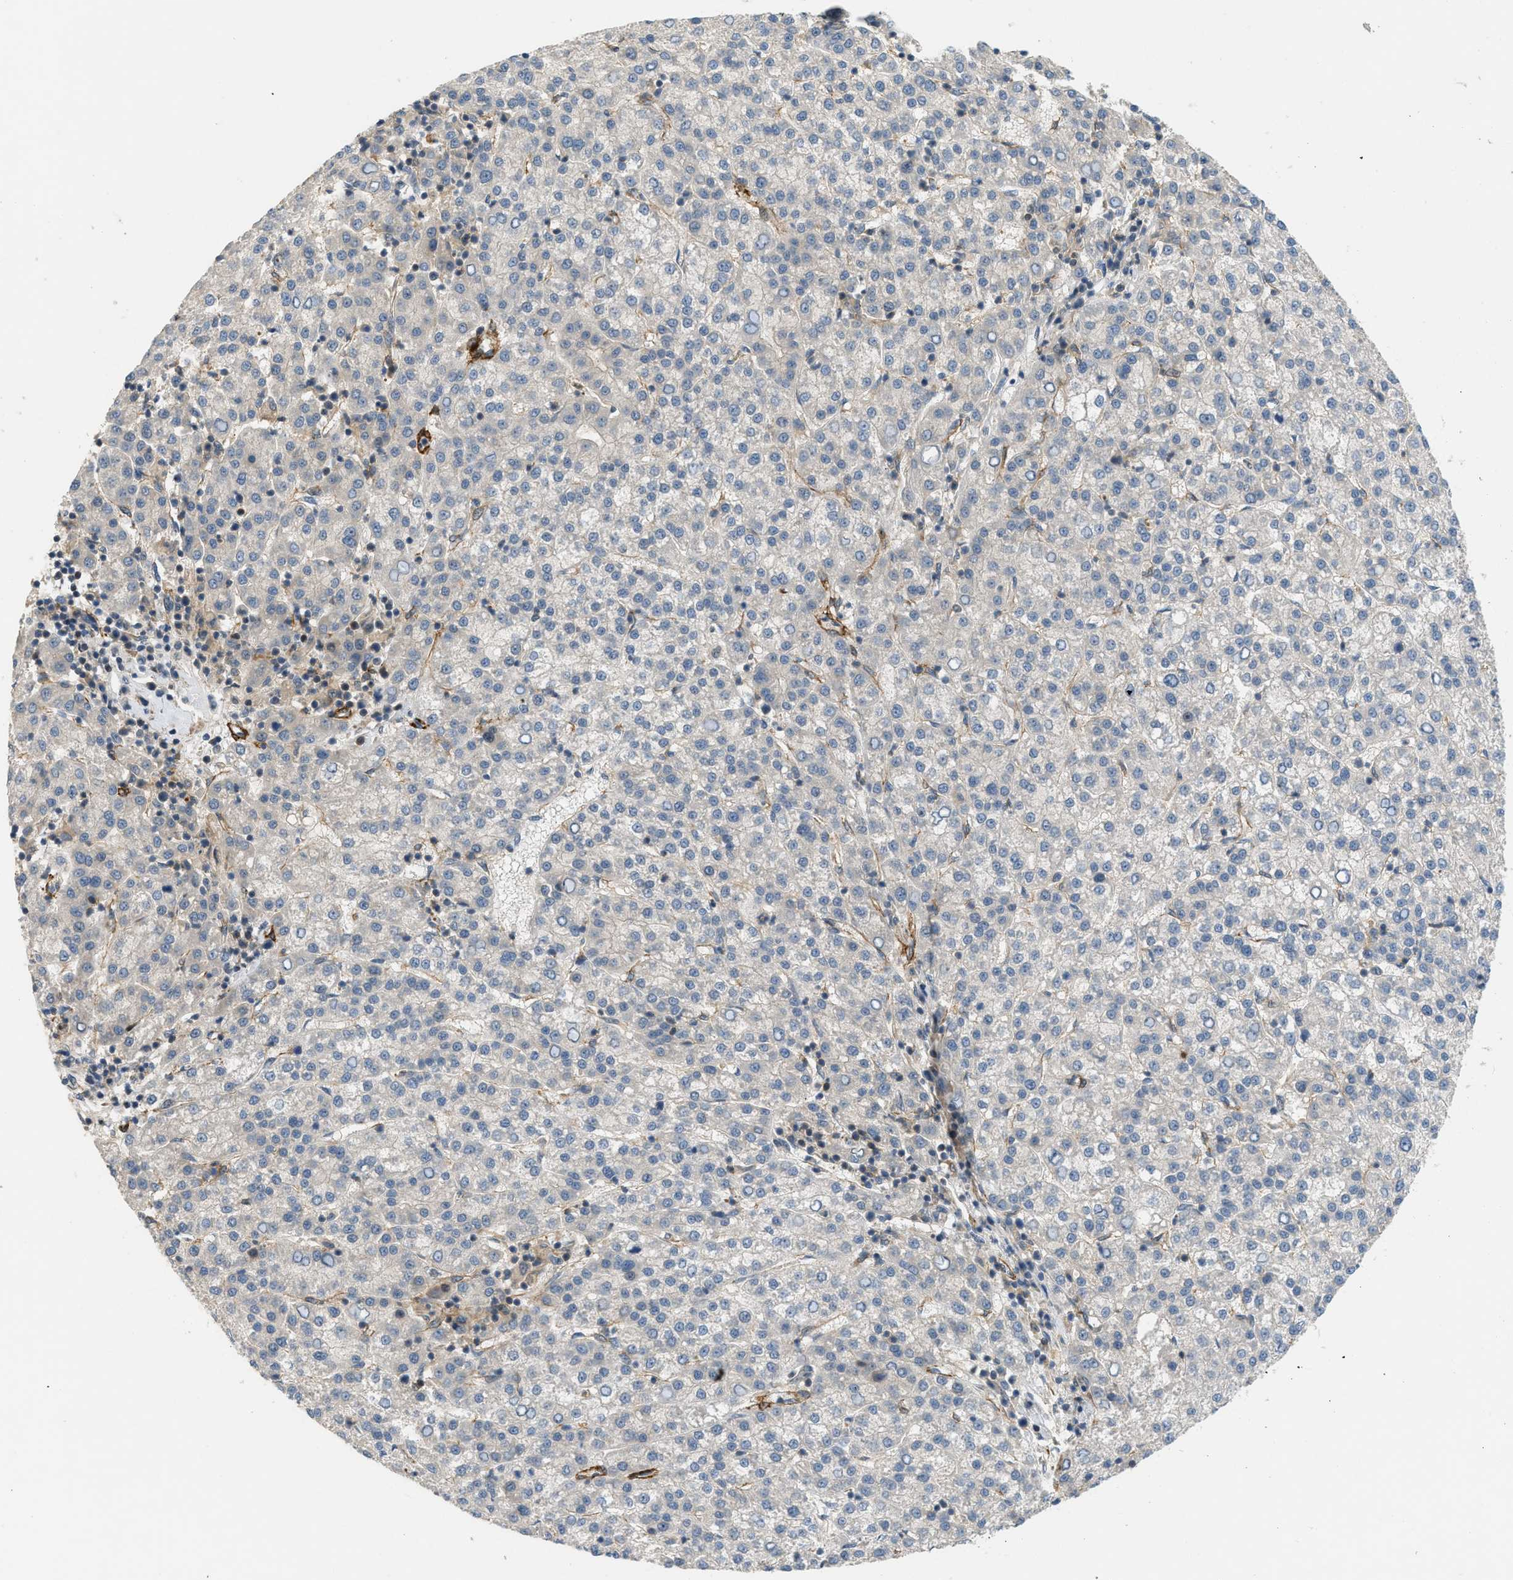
{"staining": {"intensity": "negative", "quantity": "none", "location": "none"}, "tissue": "liver cancer", "cell_type": "Tumor cells", "image_type": "cancer", "snomed": [{"axis": "morphology", "description": "Carcinoma, Hepatocellular, NOS"}, {"axis": "topography", "description": "Liver"}], "caption": "Liver cancer (hepatocellular carcinoma) stained for a protein using IHC exhibits no positivity tumor cells.", "gene": "EDNRA", "patient": {"sex": "female", "age": 58}}